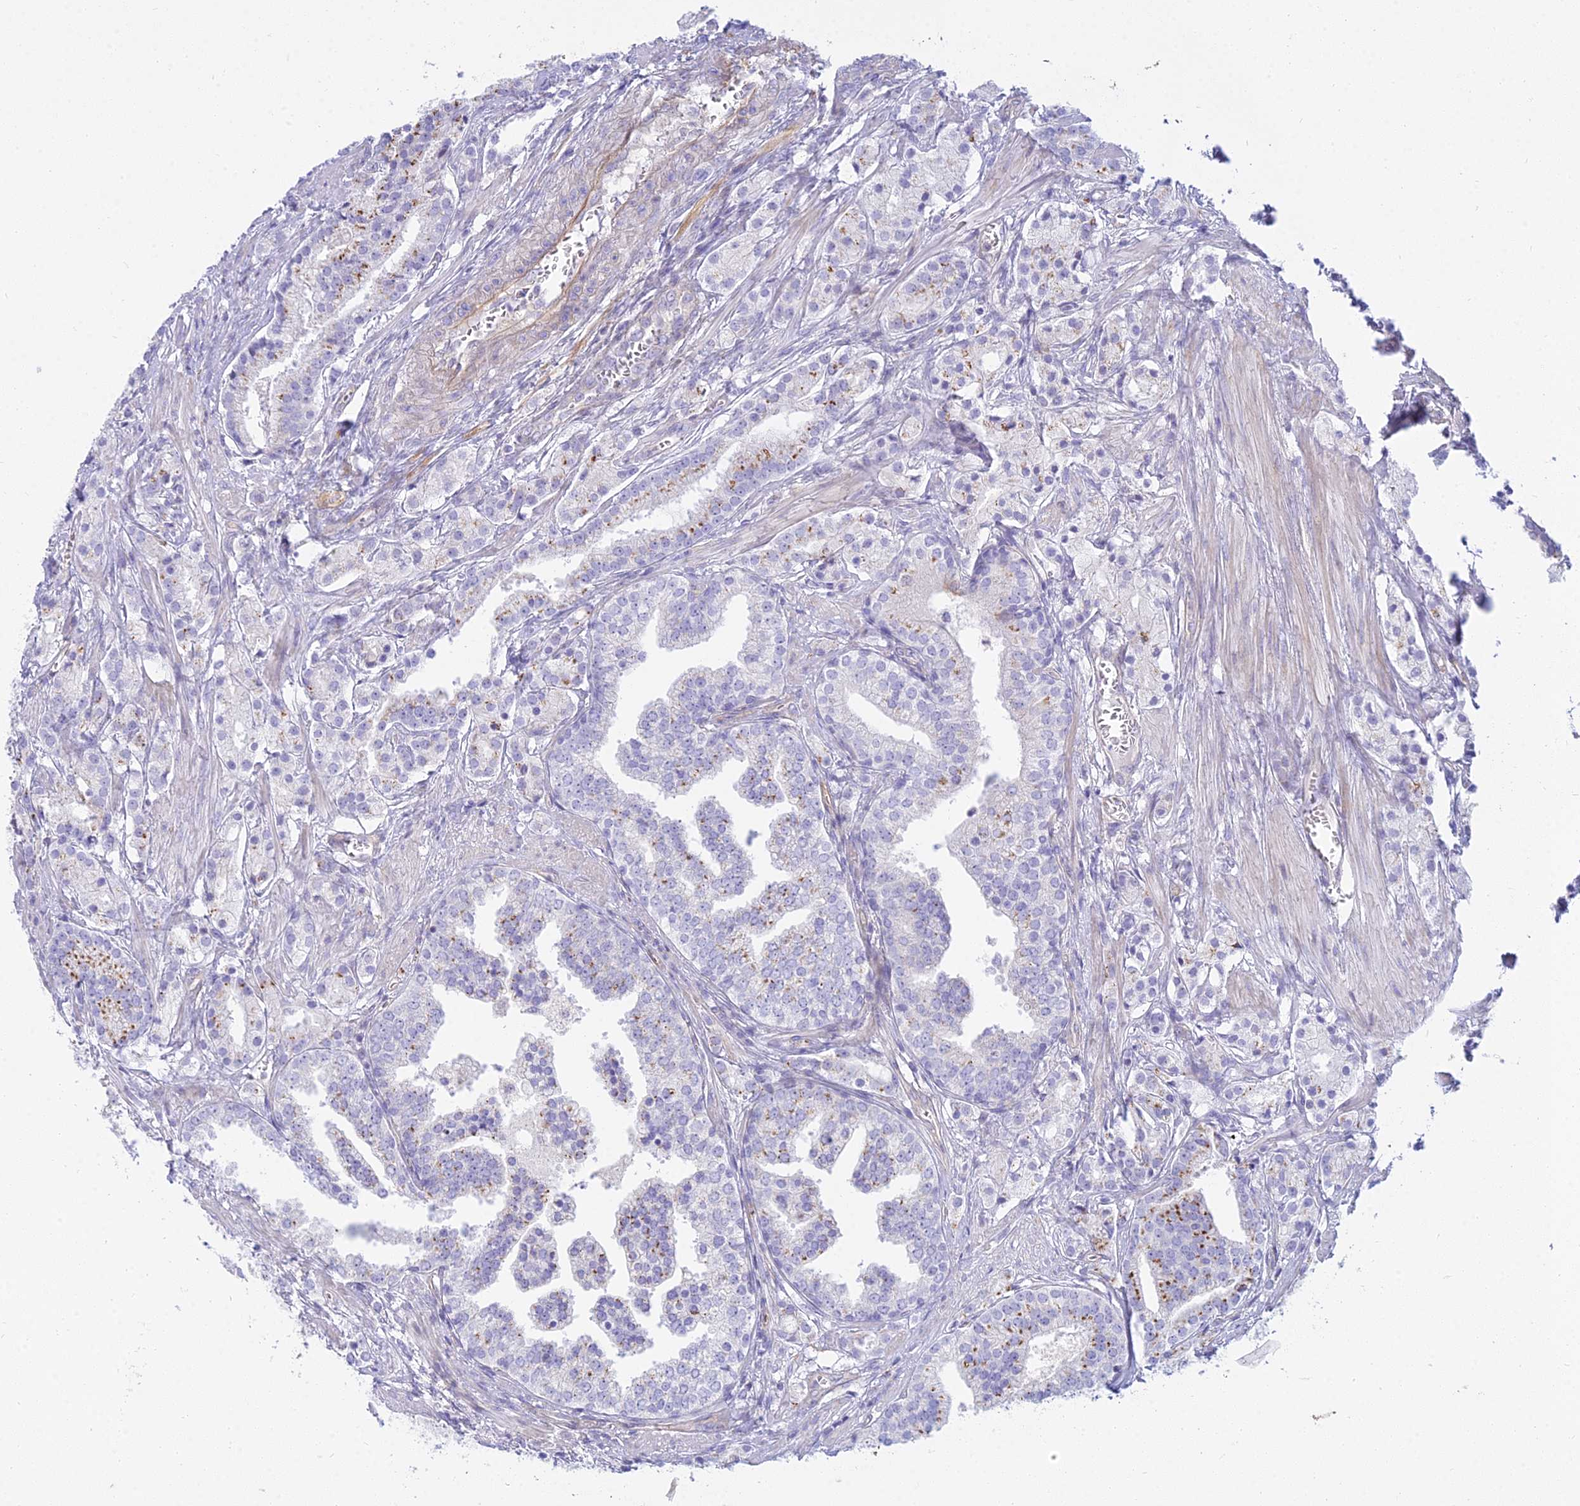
{"staining": {"intensity": "moderate", "quantity": "<25%", "location": "cytoplasmic/membranous"}, "tissue": "prostate cancer", "cell_type": "Tumor cells", "image_type": "cancer", "snomed": [{"axis": "morphology", "description": "Adenocarcinoma, High grade"}, {"axis": "topography", "description": "Prostate"}], "caption": "Protein expression analysis of prostate high-grade adenocarcinoma displays moderate cytoplasmic/membranous positivity in about <25% of tumor cells.", "gene": "SMIM24", "patient": {"sex": "male", "age": 50}}